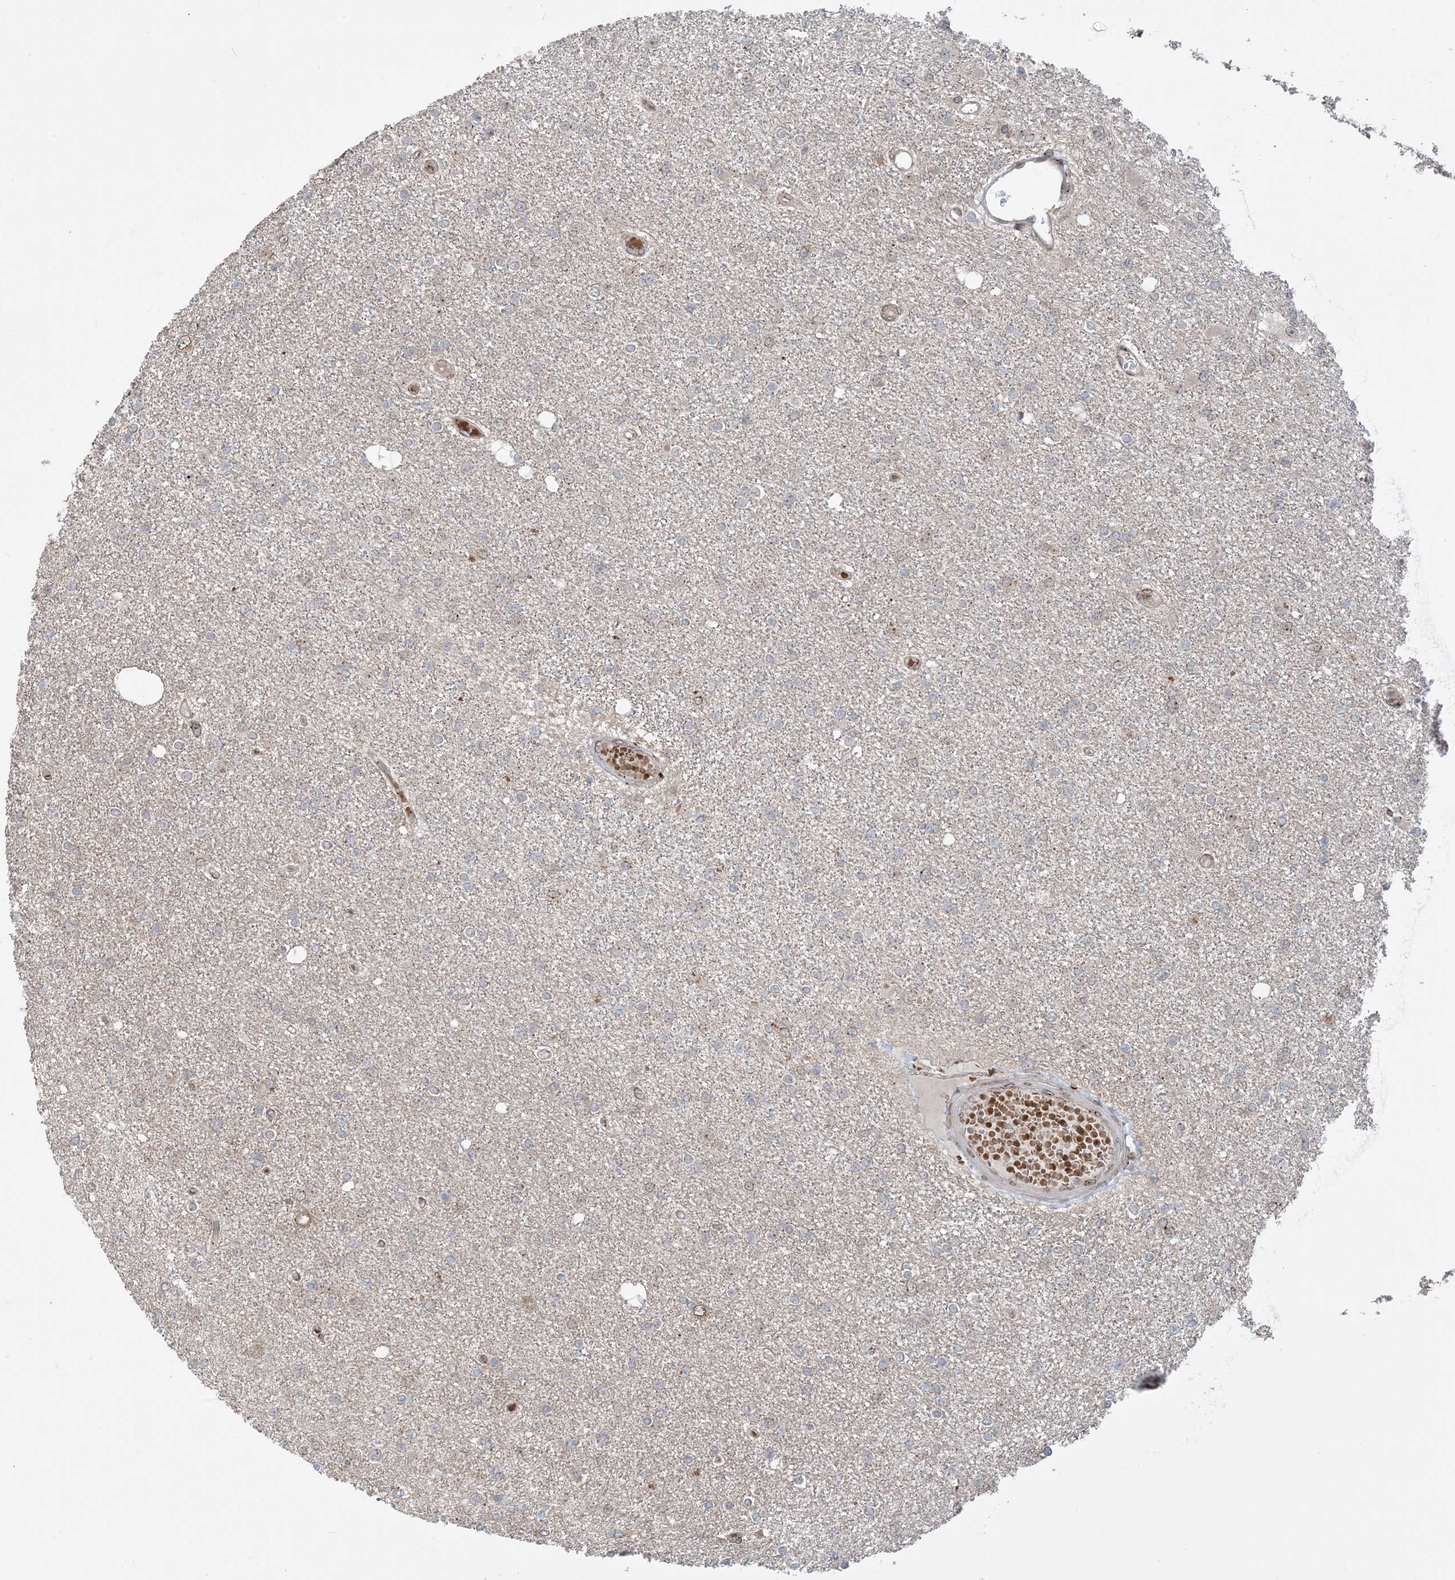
{"staining": {"intensity": "negative", "quantity": "none", "location": "none"}, "tissue": "glioma", "cell_type": "Tumor cells", "image_type": "cancer", "snomed": [{"axis": "morphology", "description": "Glioma, malignant, Low grade"}, {"axis": "topography", "description": "Brain"}], "caption": "Immunohistochemistry (IHC) of glioma shows no expression in tumor cells. (DAB immunohistochemistry (IHC) with hematoxylin counter stain).", "gene": "CASP4", "patient": {"sex": "female", "age": 22}}